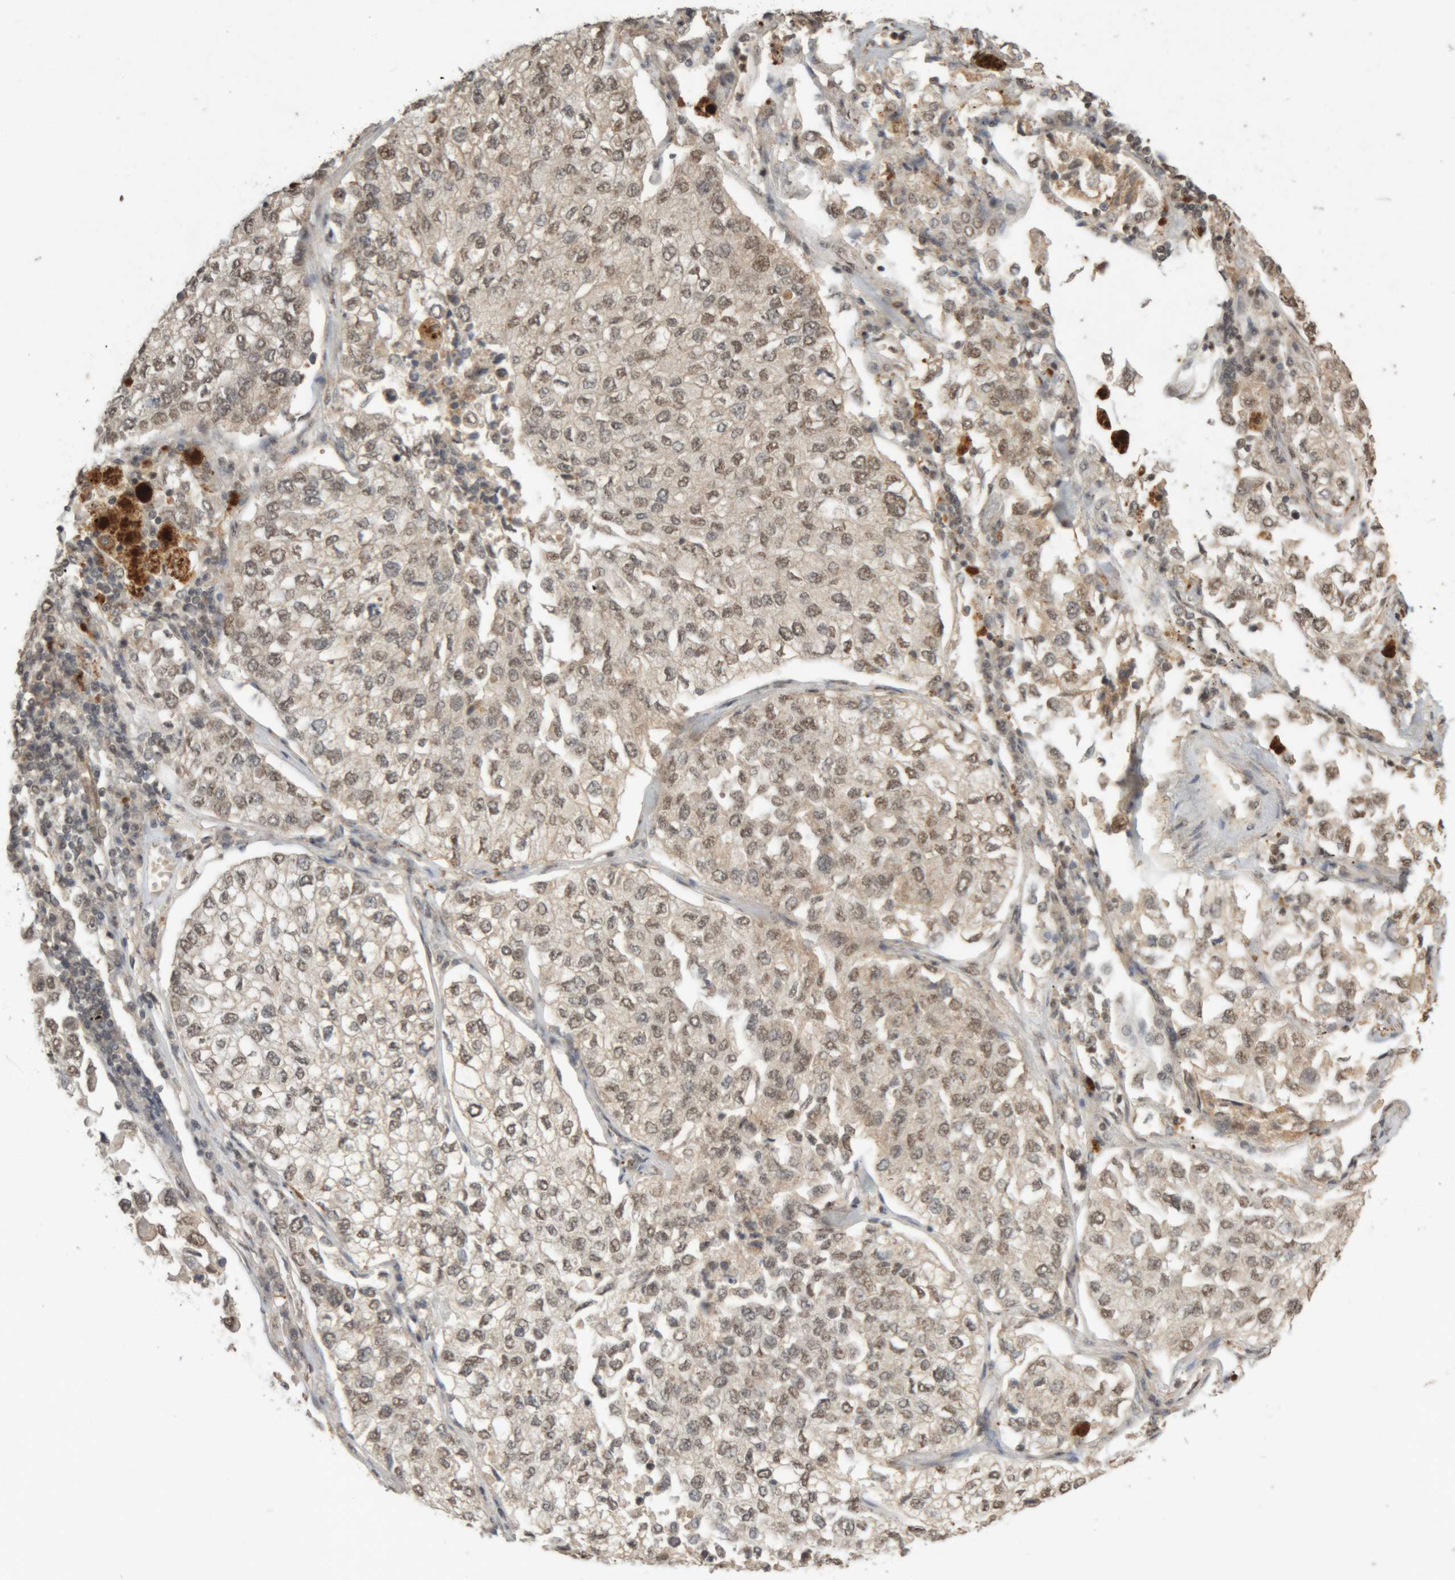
{"staining": {"intensity": "weak", "quantity": "25%-75%", "location": "nuclear"}, "tissue": "lung cancer", "cell_type": "Tumor cells", "image_type": "cancer", "snomed": [{"axis": "morphology", "description": "Adenocarcinoma, NOS"}, {"axis": "topography", "description": "Lung"}], "caption": "An immunohistochemistry (IHC) micrograph of neoplastic tissue is shown. Protein staining in brown highlights weak nuclear positivity in lung cancer (adenocarcinoma) within tumor cells. The staining was performed using DAB (3,3'-diaminobenzidine), with brown indicating positive protein expression. Nuclei are stained blue with hematoxylin.", "gene": "KEAP1", "patient": {"sex": "male", "age": 63}}